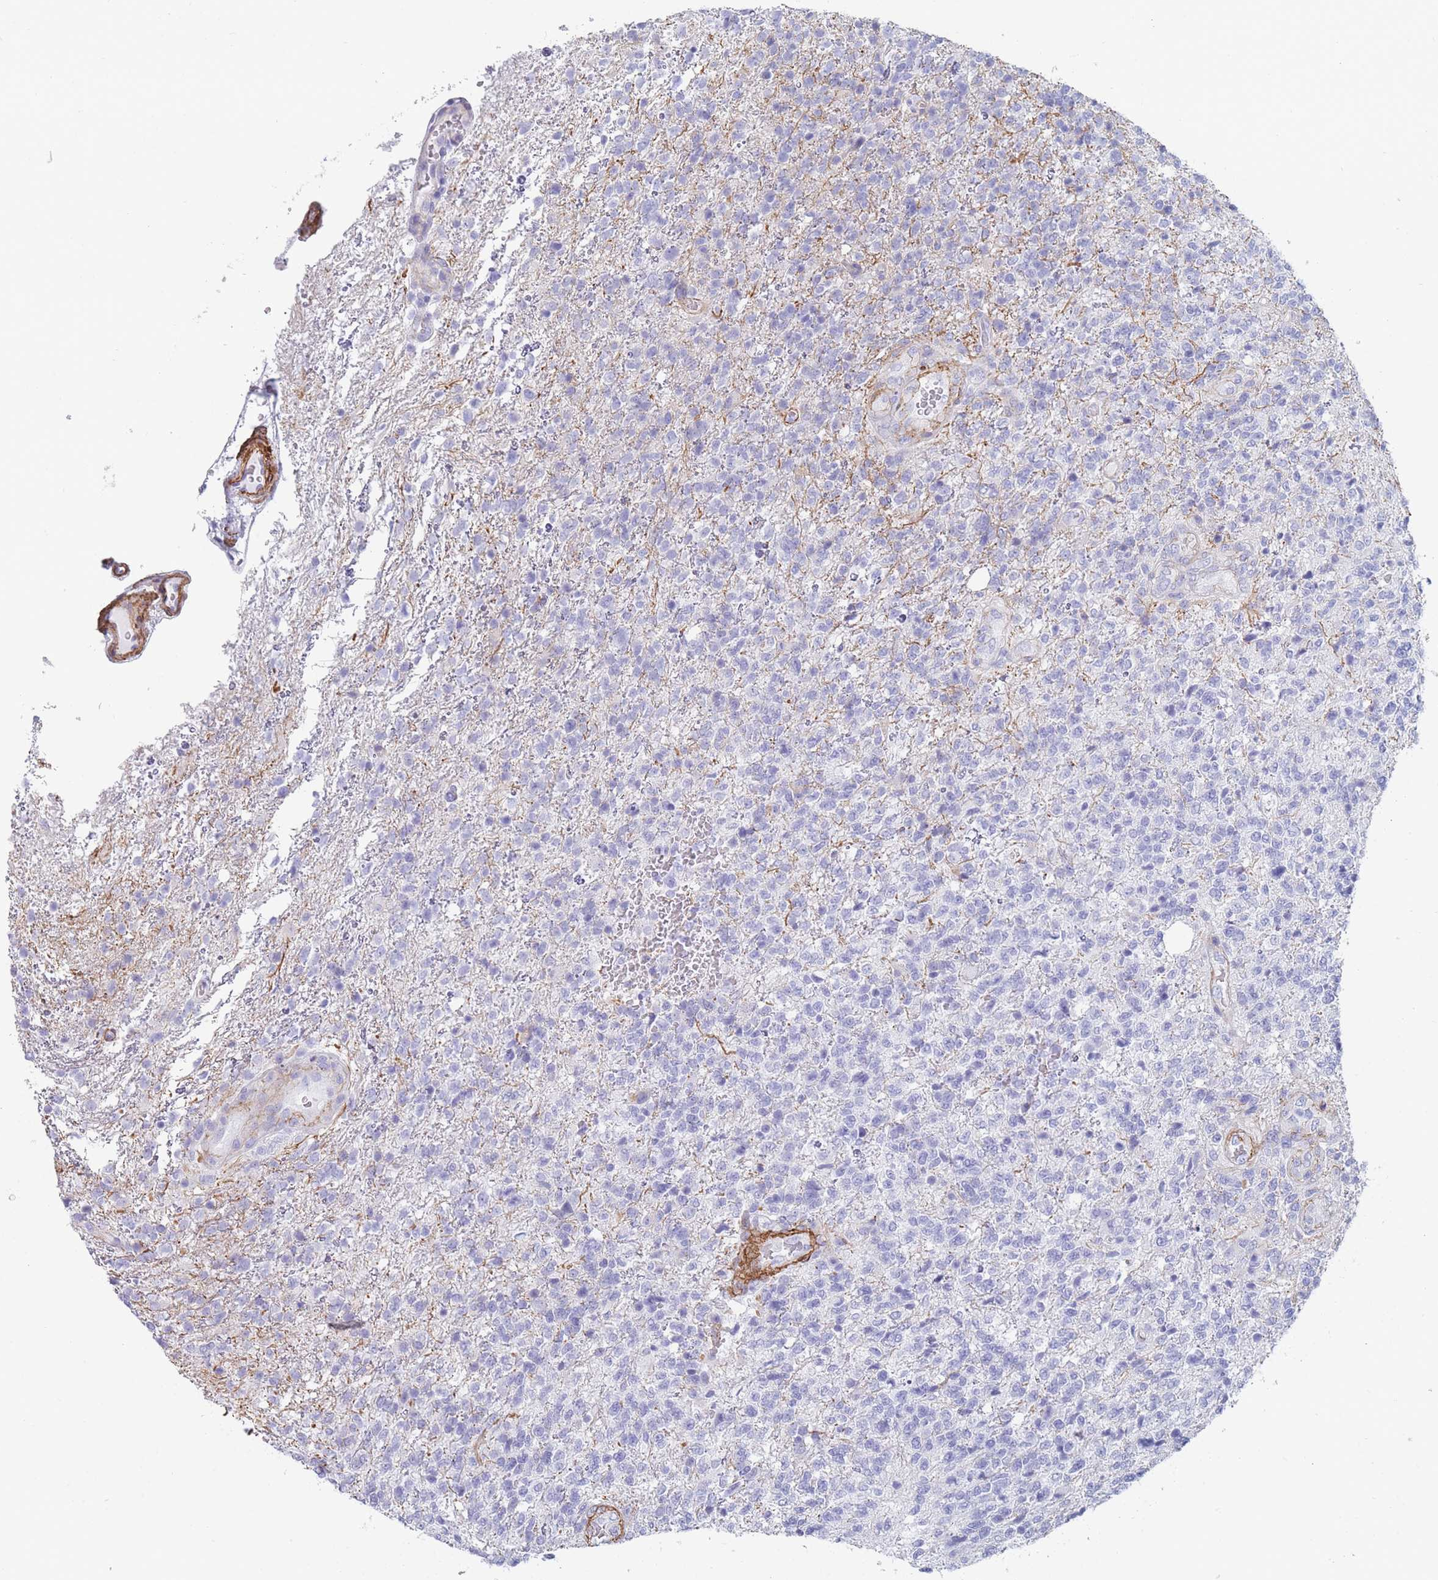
{"staining": {"intensity": "negative", "quantity": "none", "location": "none"}, "tissue": "glioma", "cell_type": "Tumor cells", "image_type": "cancer", "snomed": [{"axis": "morphology", "description": "Glioma, malignant, High grade"}, {"axis": "topography", "description": "Brain"}], "caption": "Immunohistochemical staining of malignant glioma (high-grade) reveals no significant positivity in tumor cells. Nuclei are stained in blue.", "gene": "FPGS", "patient": {"sex": "male", "age": 56}}